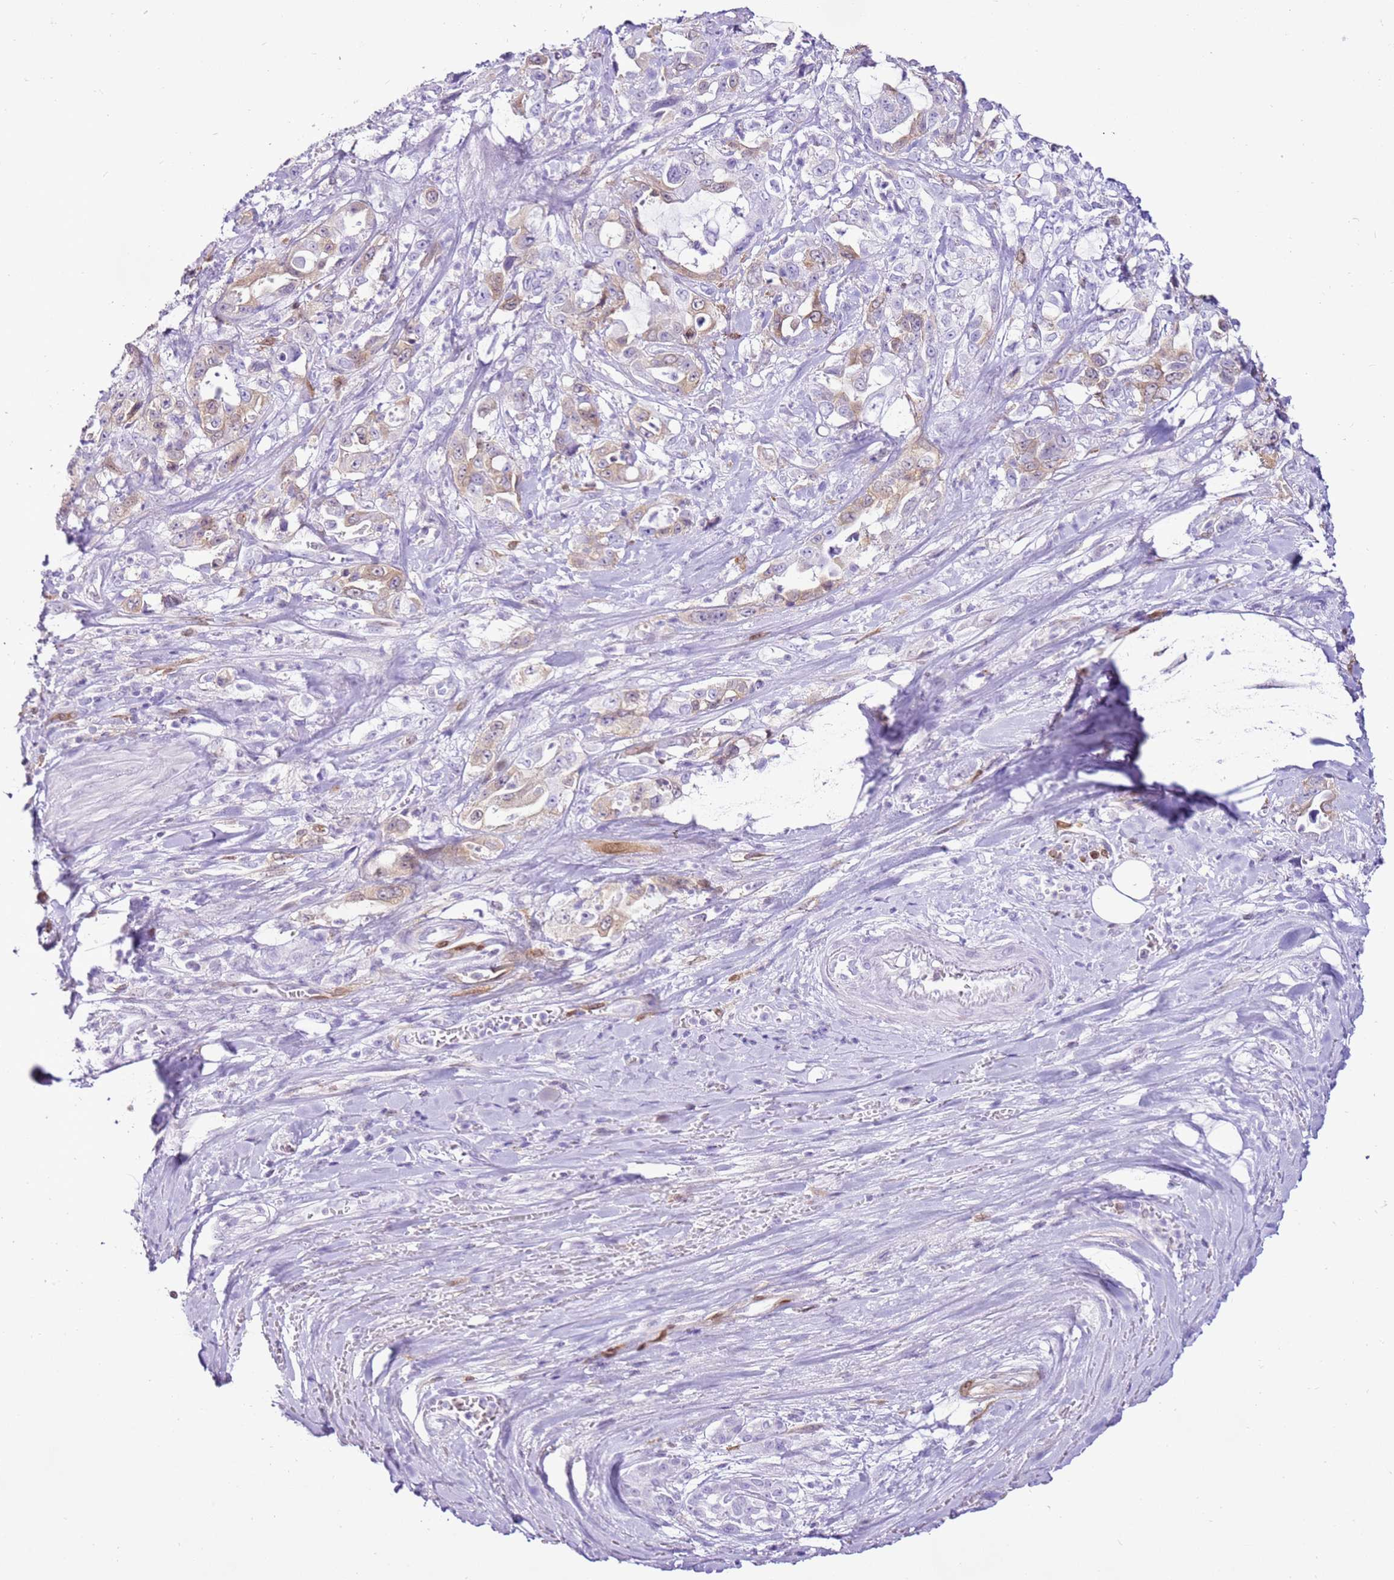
{"staining": {"intensity": "weak", "quantity": "<25%", "location": "cytoplasmic/membranous"}, "tissue": "pancreatic cancer", "cell_type": "Tumor cells", "image_type": "cancer", "snomed": [{"axis": "morphology", "description": "Adenocarcinoma, NOS"}, {"axis": "topography", "description": "Pancreas"}], "caption": "Image shows no protein positivity in tumor cells of pancreatic adenocarcinoma tissue.", "gene": "SPC25", "patient": {"sex": "female", "age": 61}}